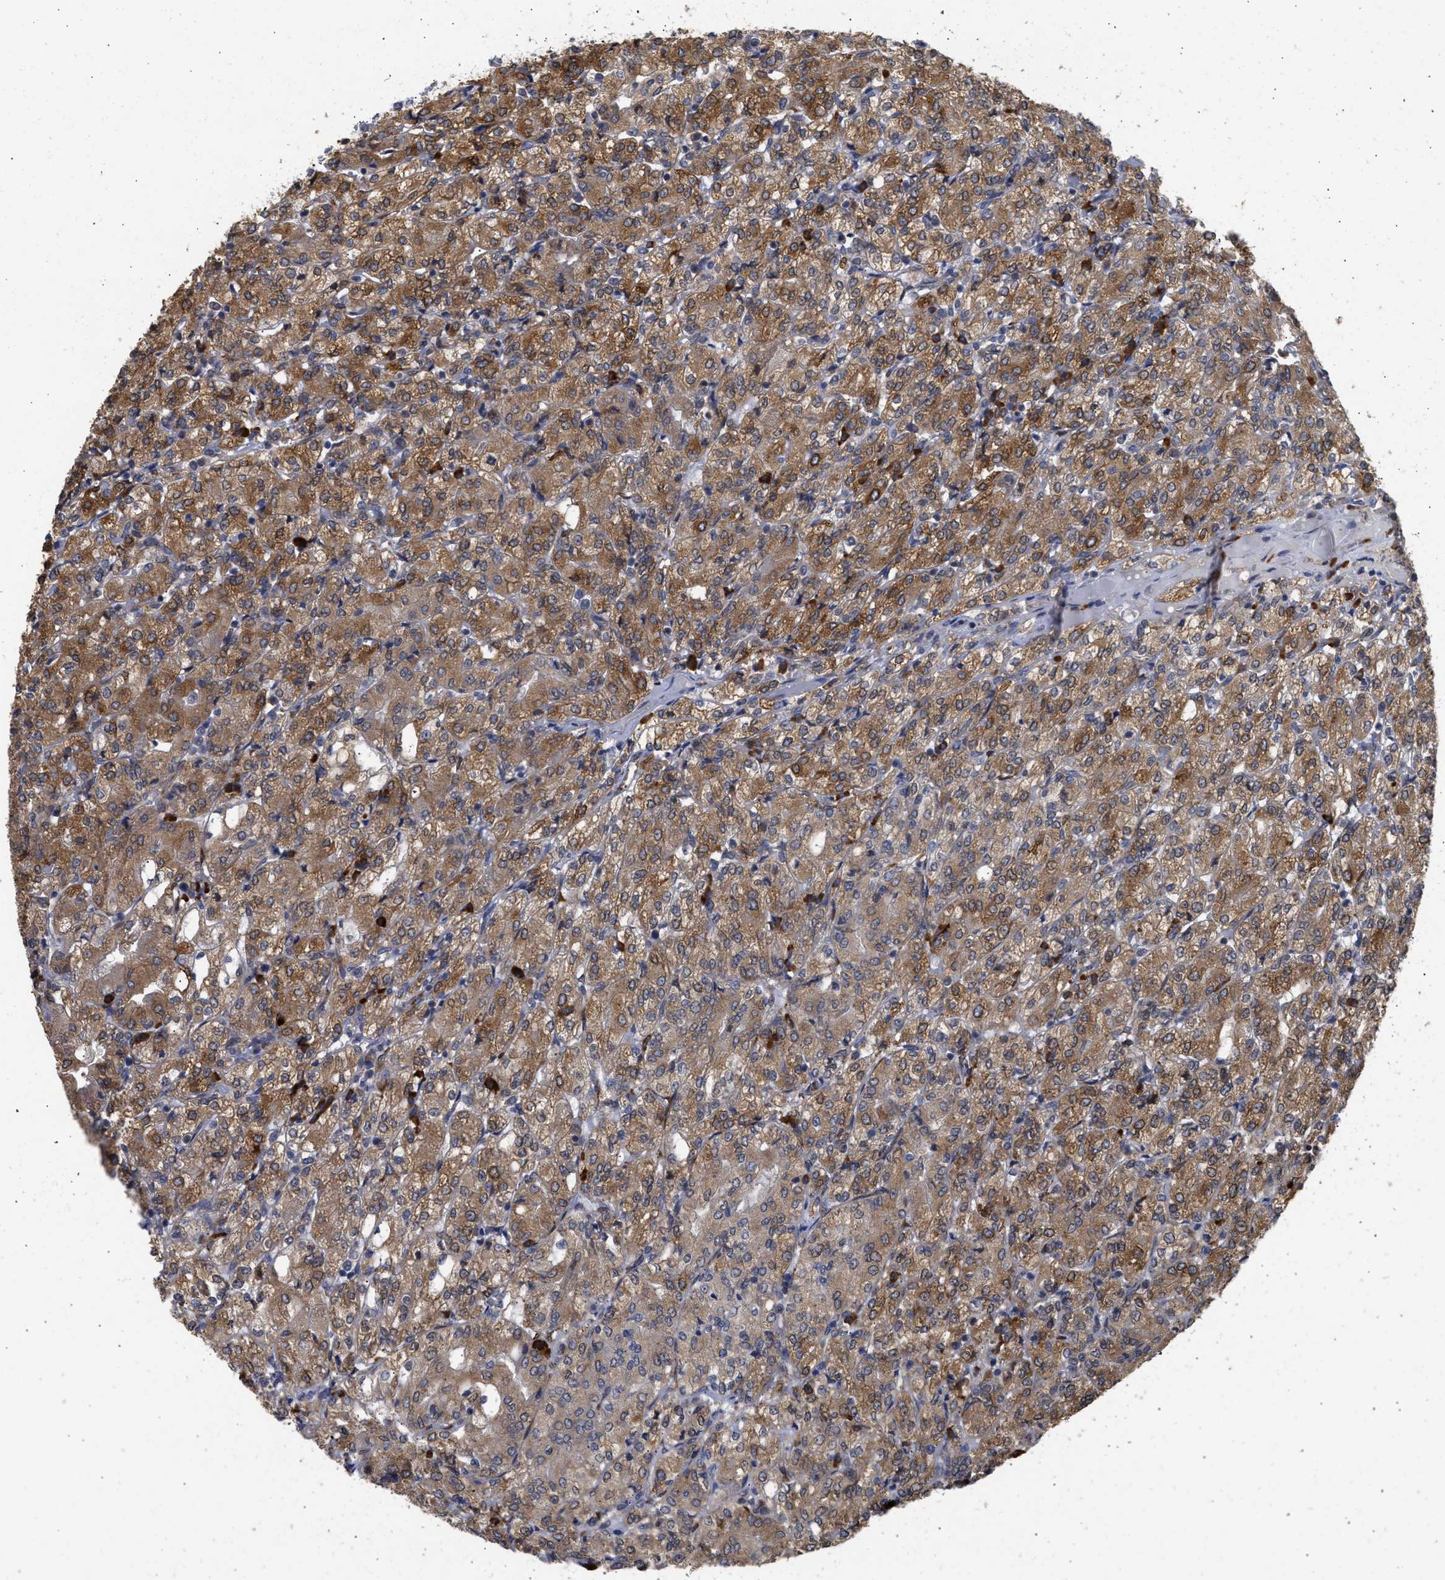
{"staining": {"intensity": "moderate", "quantity": ">75%", "location": "cytoplasmic/membranous"}, "tissue": "renal cancer", "cell_type": "Tumor cells", "image_type": "cancer", "snomed": [{"axis": "morphology", "description": "Adenocarcinoma, NOS"}, {"axis": "topography", "description": "Kidney"}], "caption": "A brown stain highlights moderate cytoplasmic/membranous staining of a protein in renal adenocarcinoma tumor cells. Ihc stains the protein of interest in brown and the nuclei are stained blue.", "gene": "DNAJC1", "patient": {"sex": "male", "age": 77}}